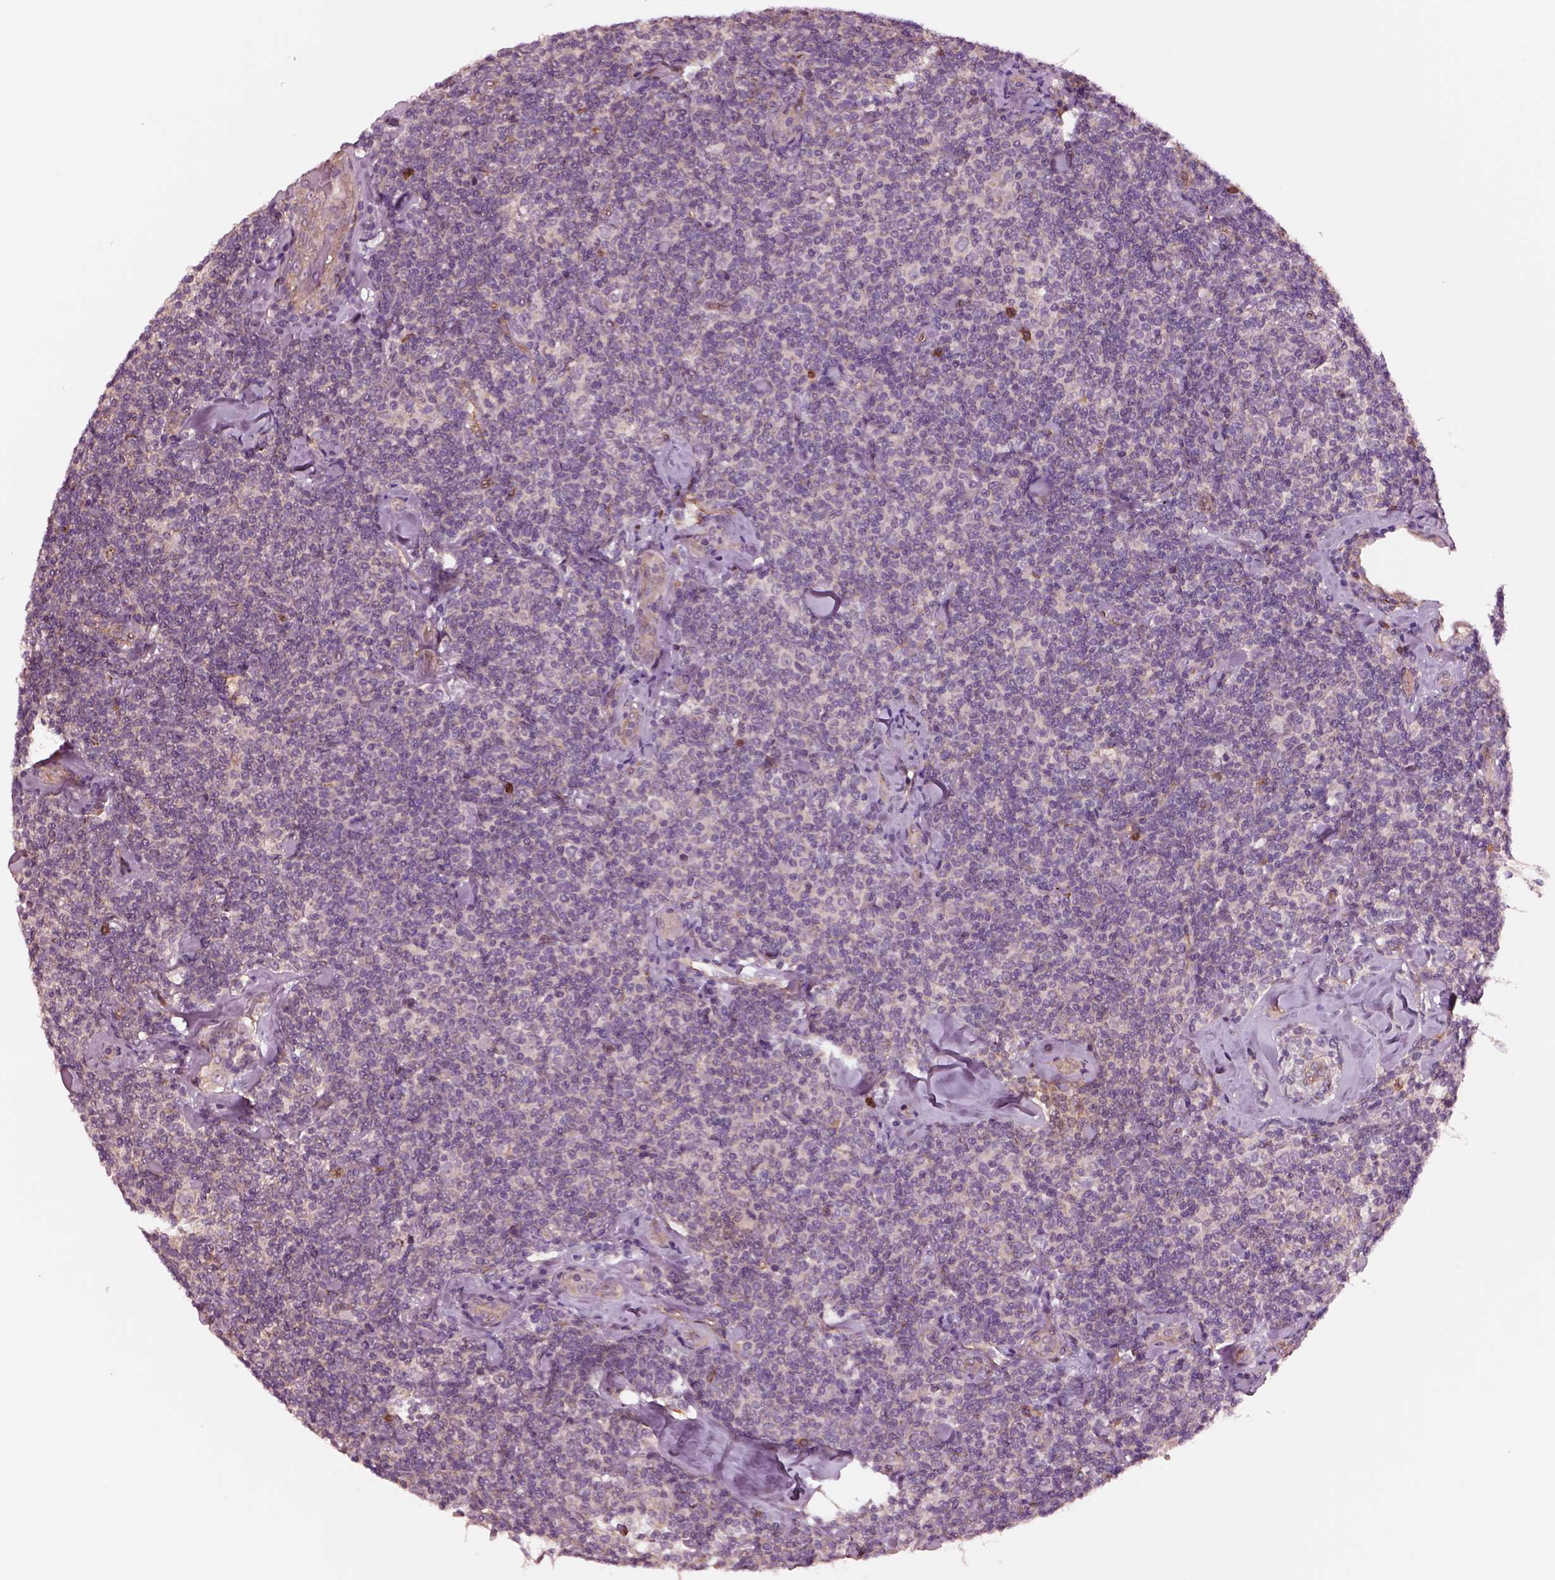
{"staining": {"intensity": "negative", "quantity": "none", "location": "none"}, "tissue": "lymphoma", "cell_type": "Tumor cells", "image_type": "cancer", "snomed": [{"axis": "morphology", "description": "Malignant lymphoma, non-Hodgkin's type, Low grade"}, {"axis": "topography", "description": "Lymph node"}], "caption": "Immunohistochemical staining of lymphoma displays no significant positivity in tumor cells.", "gene": "HTR1B", "patient": {"sex": "female", "age": 56}}